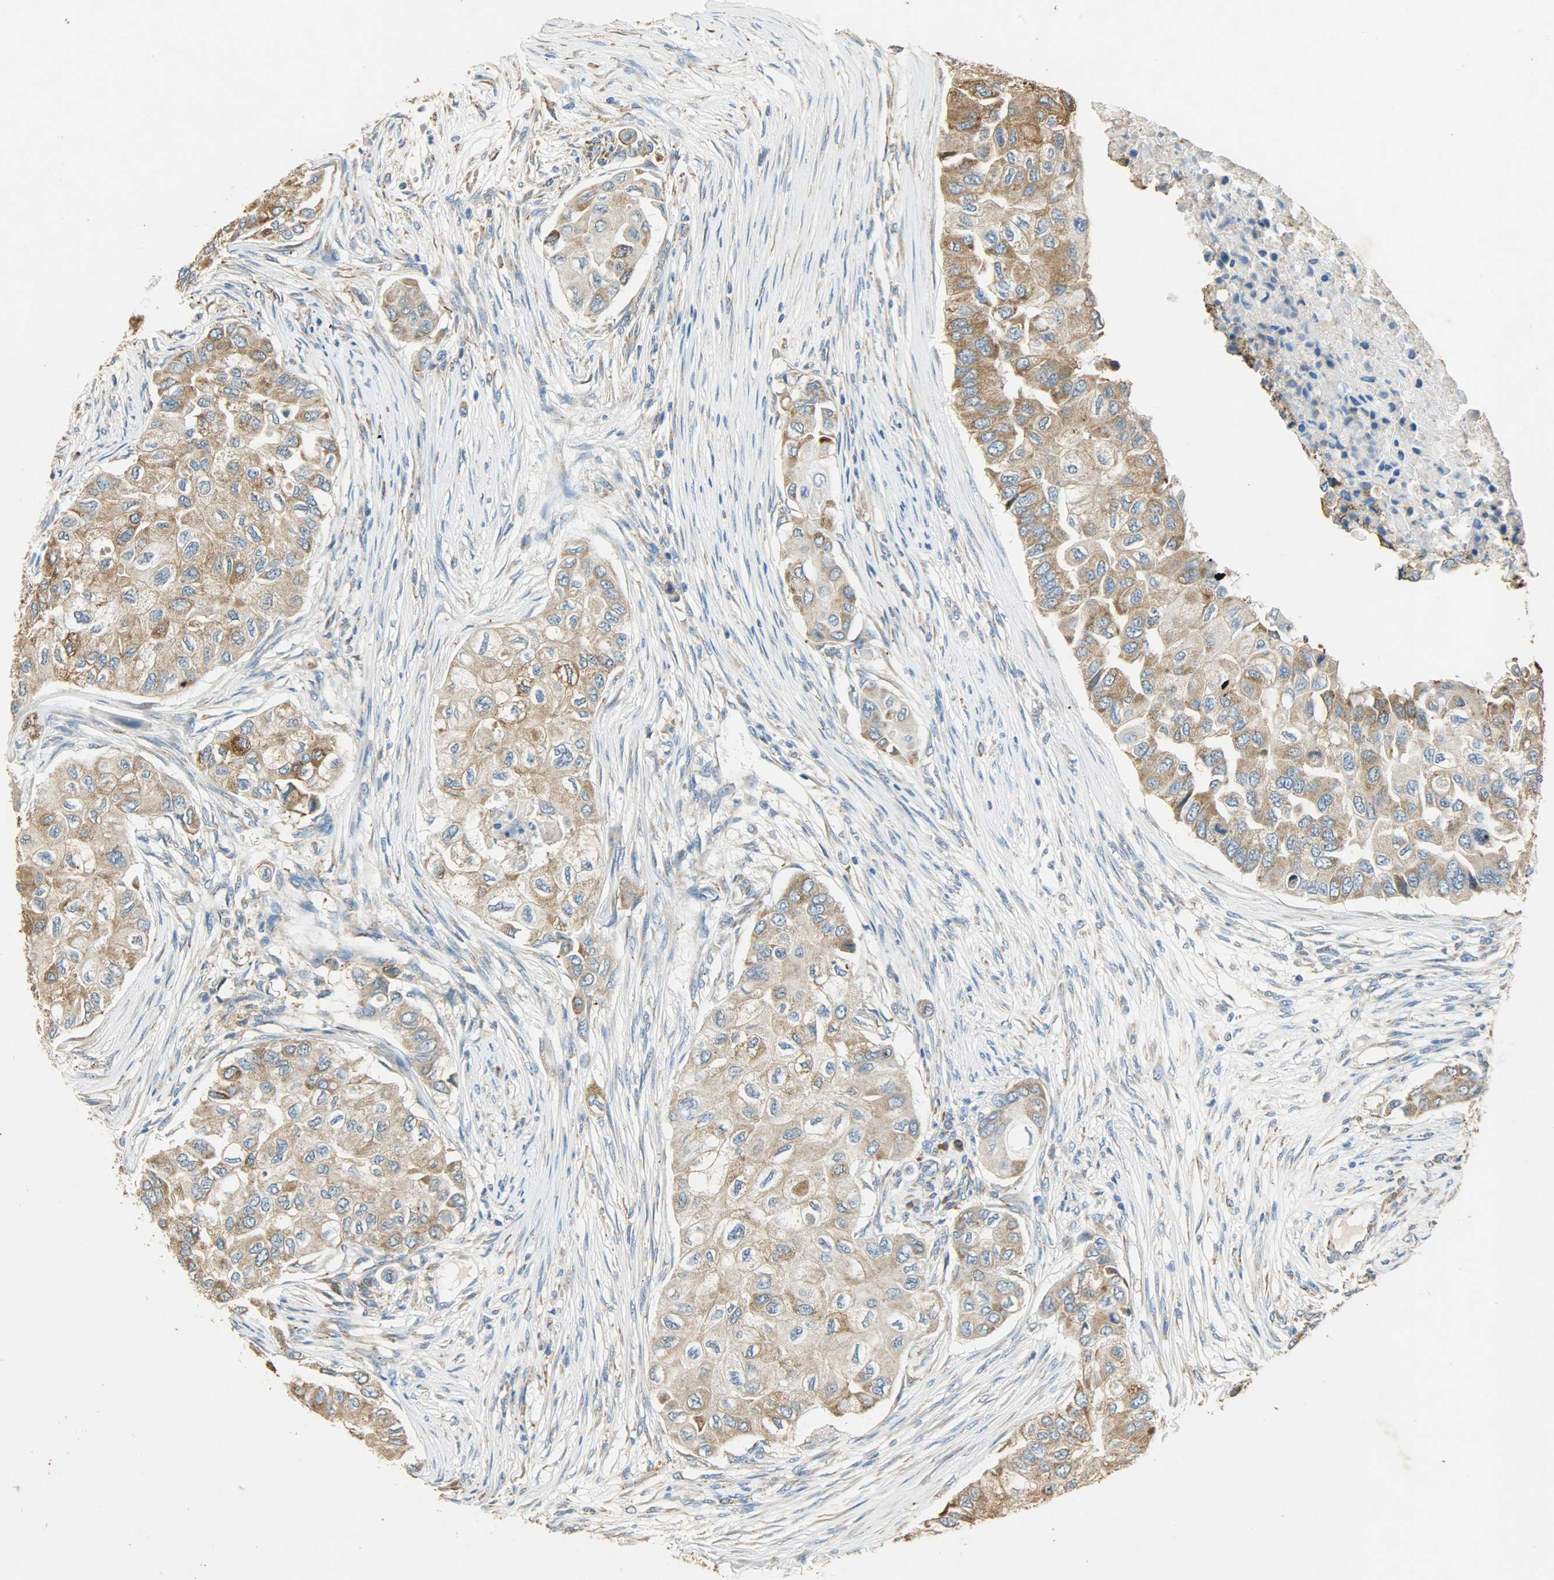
{"staining": {"intensity": "moderate", "quantity": ">75%", "location": "cytoplasmic/membranous"}, "tissue": "breast cancer", "cell_type": "Tumor cells", "image_type": "cancer", "snomed": [{"axis": "morphology", "description": "Normal tissue, NOS"}, {"axis": "morphology", "description": "Duct carcinoma"}, {"axis": "topography", "description": "Breast"}], "caption": "Human breast cancer (infiltrating ductal carcinoma) stained with a protein marker shows moderate staining in tumor cells.", "gene": "HSPA5", "patient": {"sex": "female", "age": 49}}